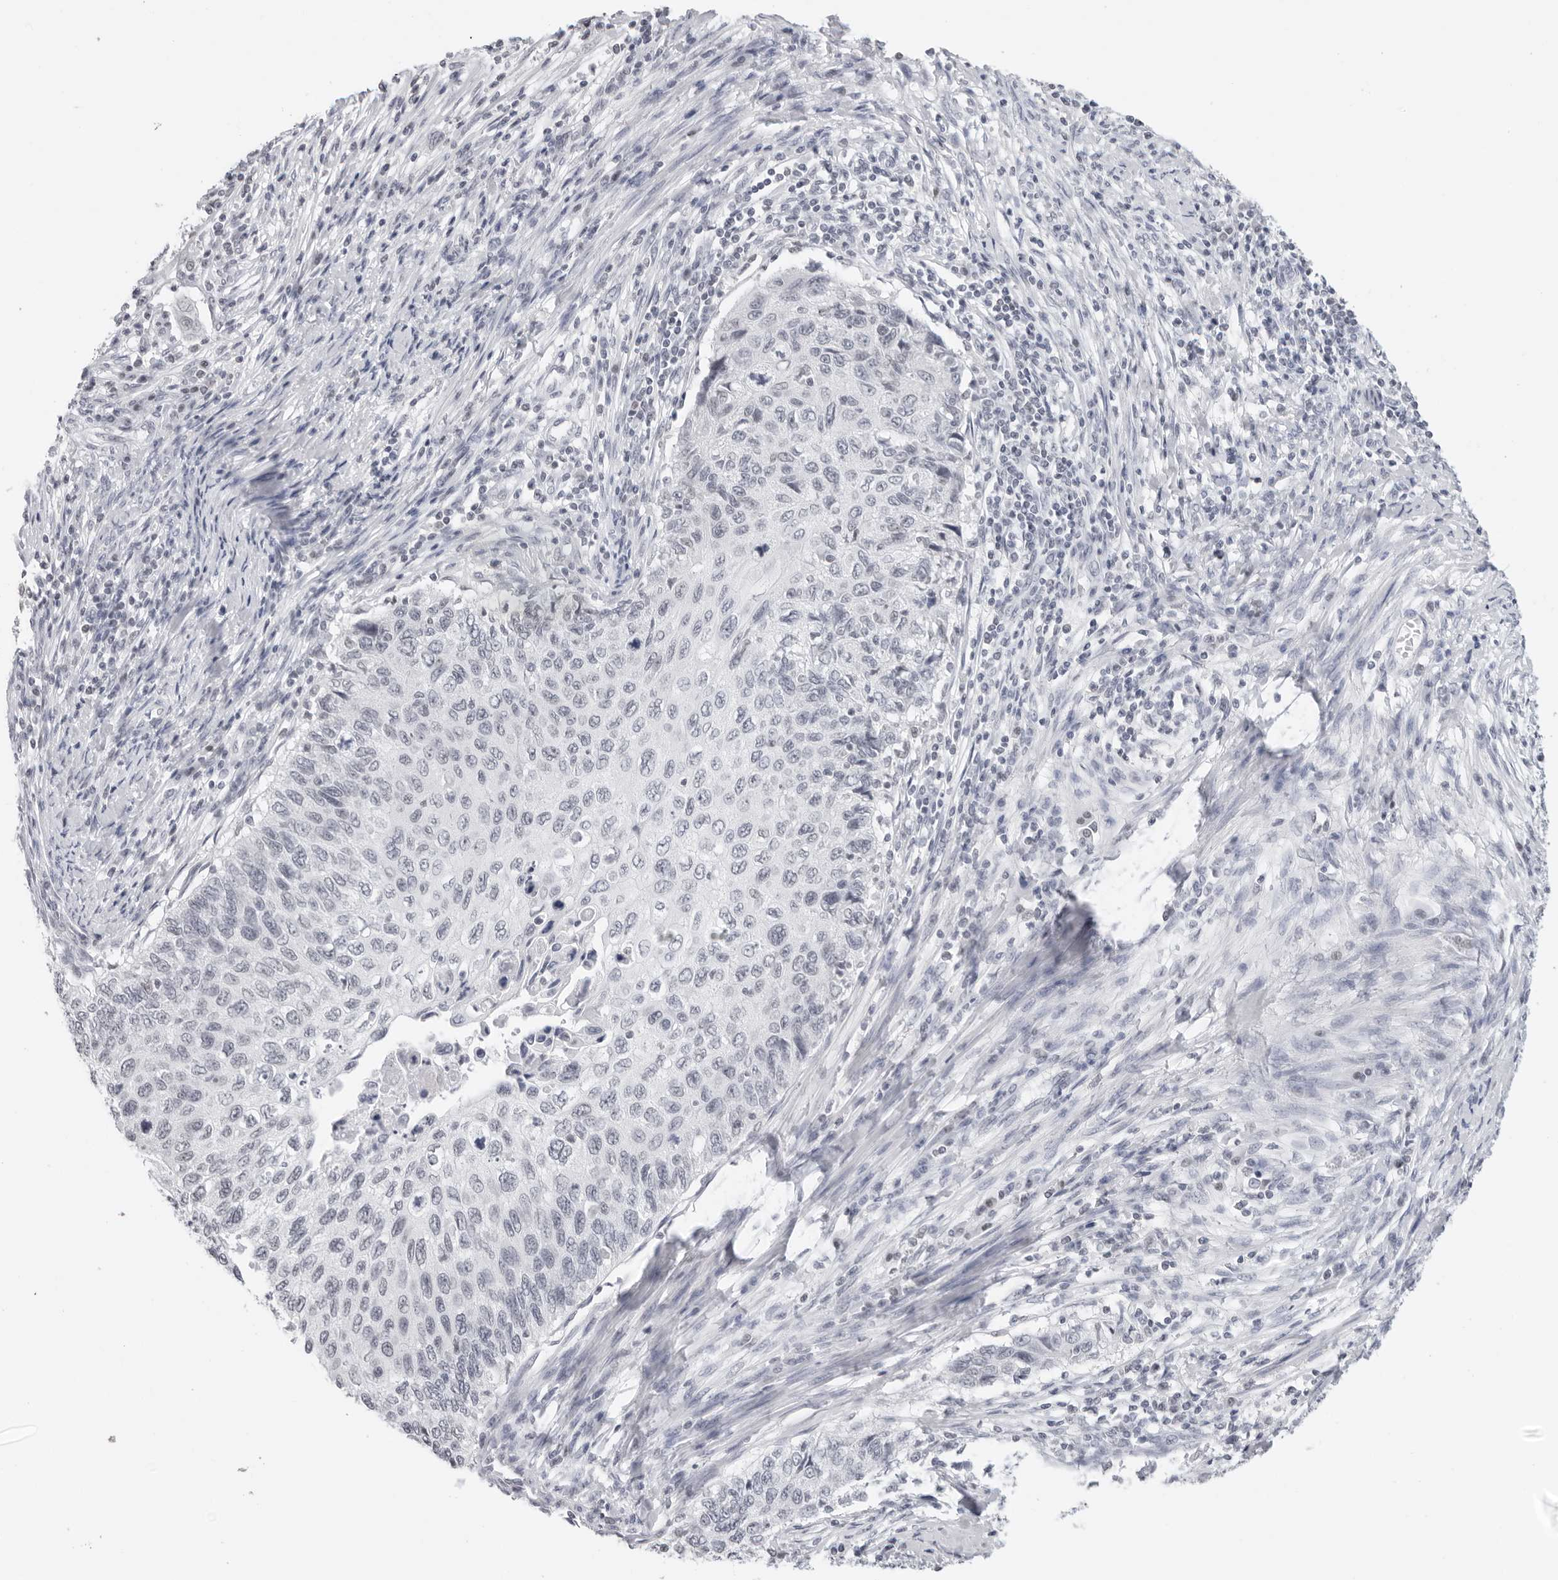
{"staining": {"intensity": "negative", "quantity": "none", "location": "none"}, "tissue": "cervical cancer", "cell_type": "Tumor cells", "image_type": "cancer", "snomed": [{"axis": "morphology", "description": "Squamous cell carcinoma, NOS"}, {"axis": "topography", "description": "Cervix"}], "caption": "High magnification brightfield microscopy of squamous cell carcinoma (cervical) stained with DAB (3,3'-diaminobenzidine) (brown) and counterstained with hematoxylin (blue): tumor cells show no significant positivity.", "gene": "FLG2", "patient": {"sex": "female", "age": 70}}